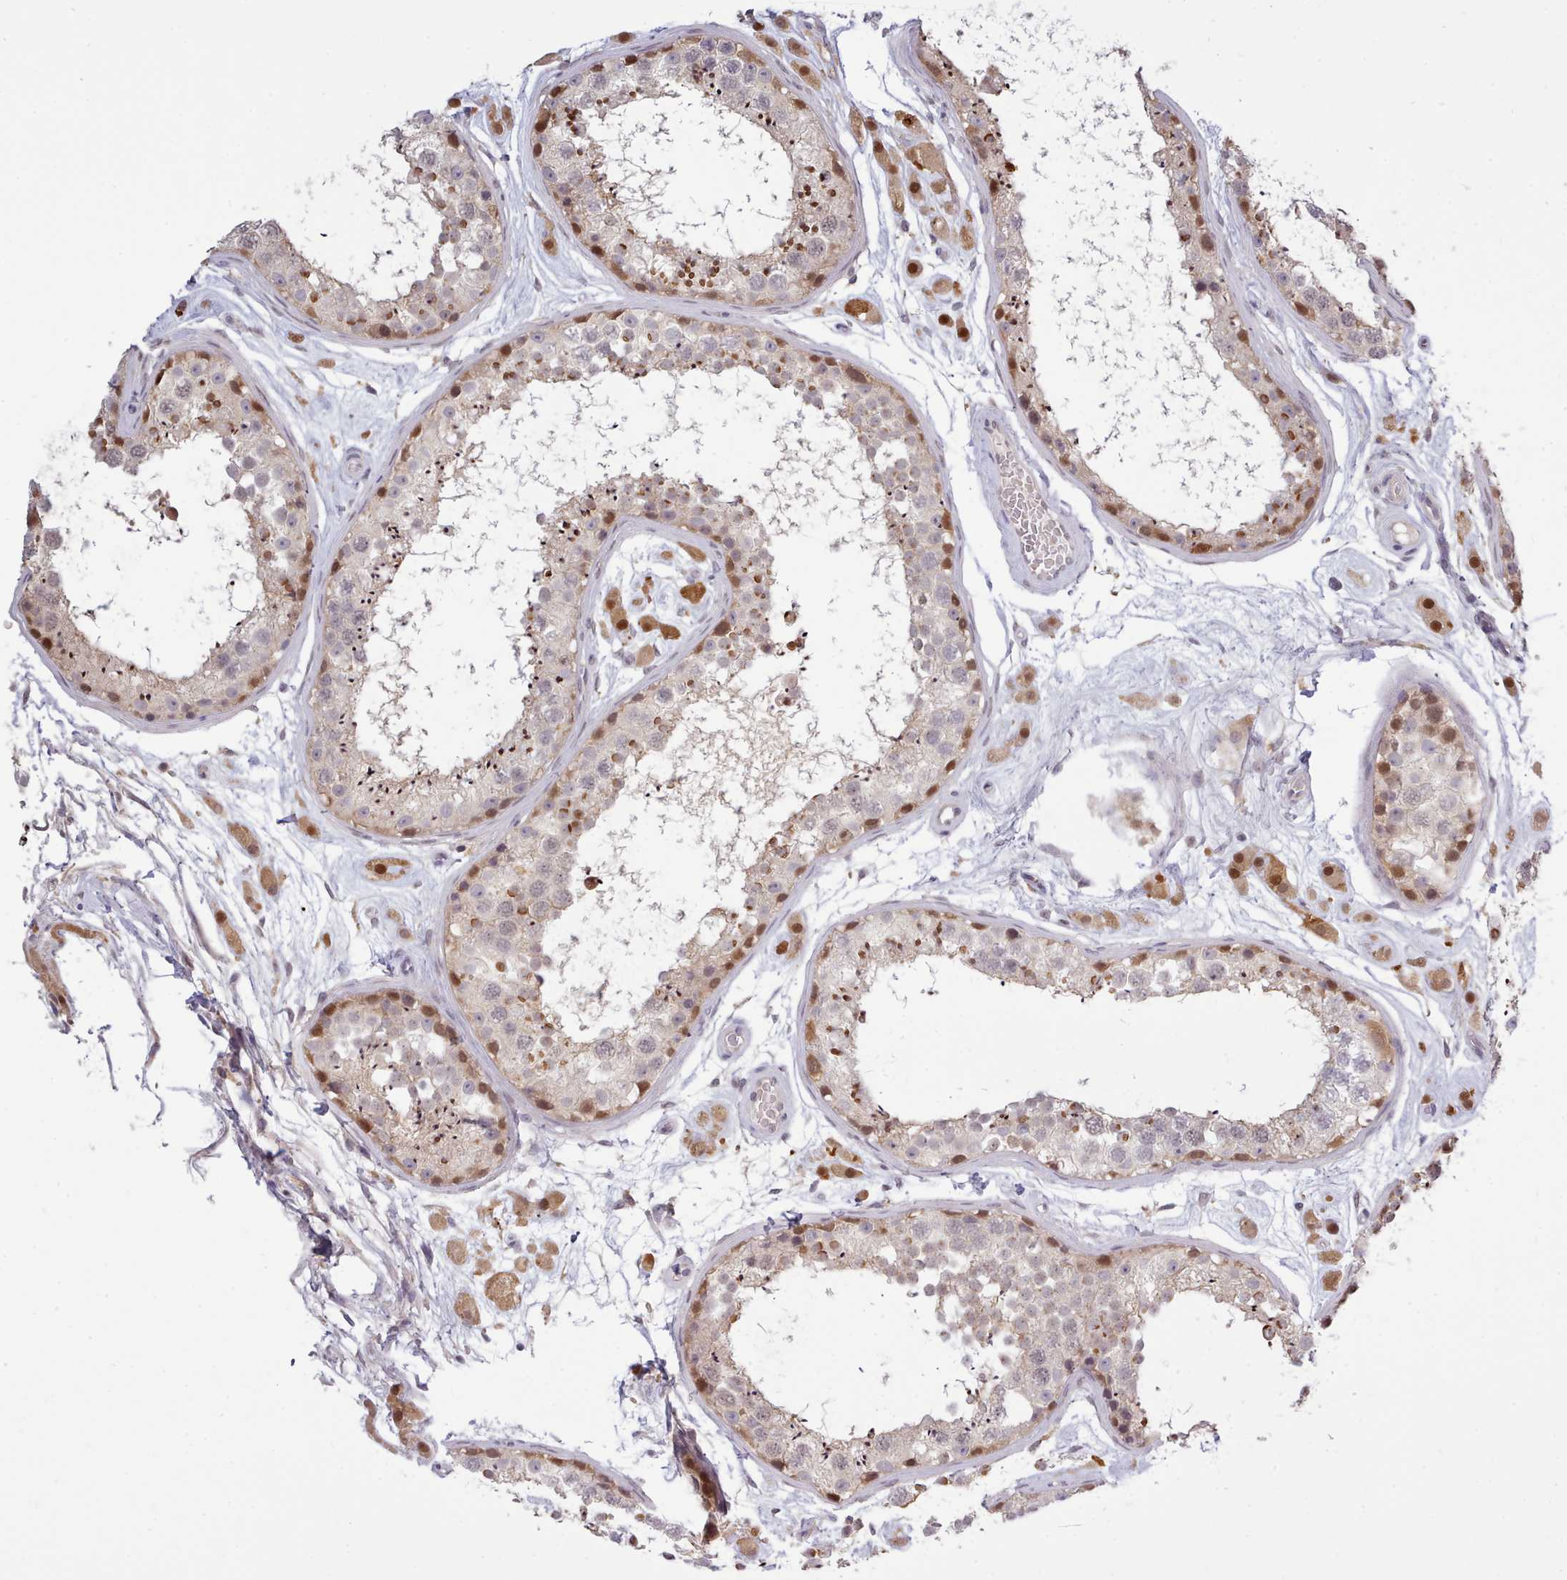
{"staining": {"intensity": "moderate", "quantity": "<25%", "location": "cytoplasmic/membranous,nuclear"}, "tissue": "testis", "cell_type": "Cells in seminiferous ducts", "image_type": "normal", "snomed": [{"axis": "morphology", "description": "Normal tissue, NOS"}, {"axis": "topography", "description": "Testis"}], "caption": "Protein staining by immunohistochemistry (IHC) exhibits moderate cytoplasmic/membranous,nuclear expression in about <25% of cells in seminiferous ducts in unremarkable testis.", "gene": "ARL17A", "patient": {"sex": "male", "age": 25}}